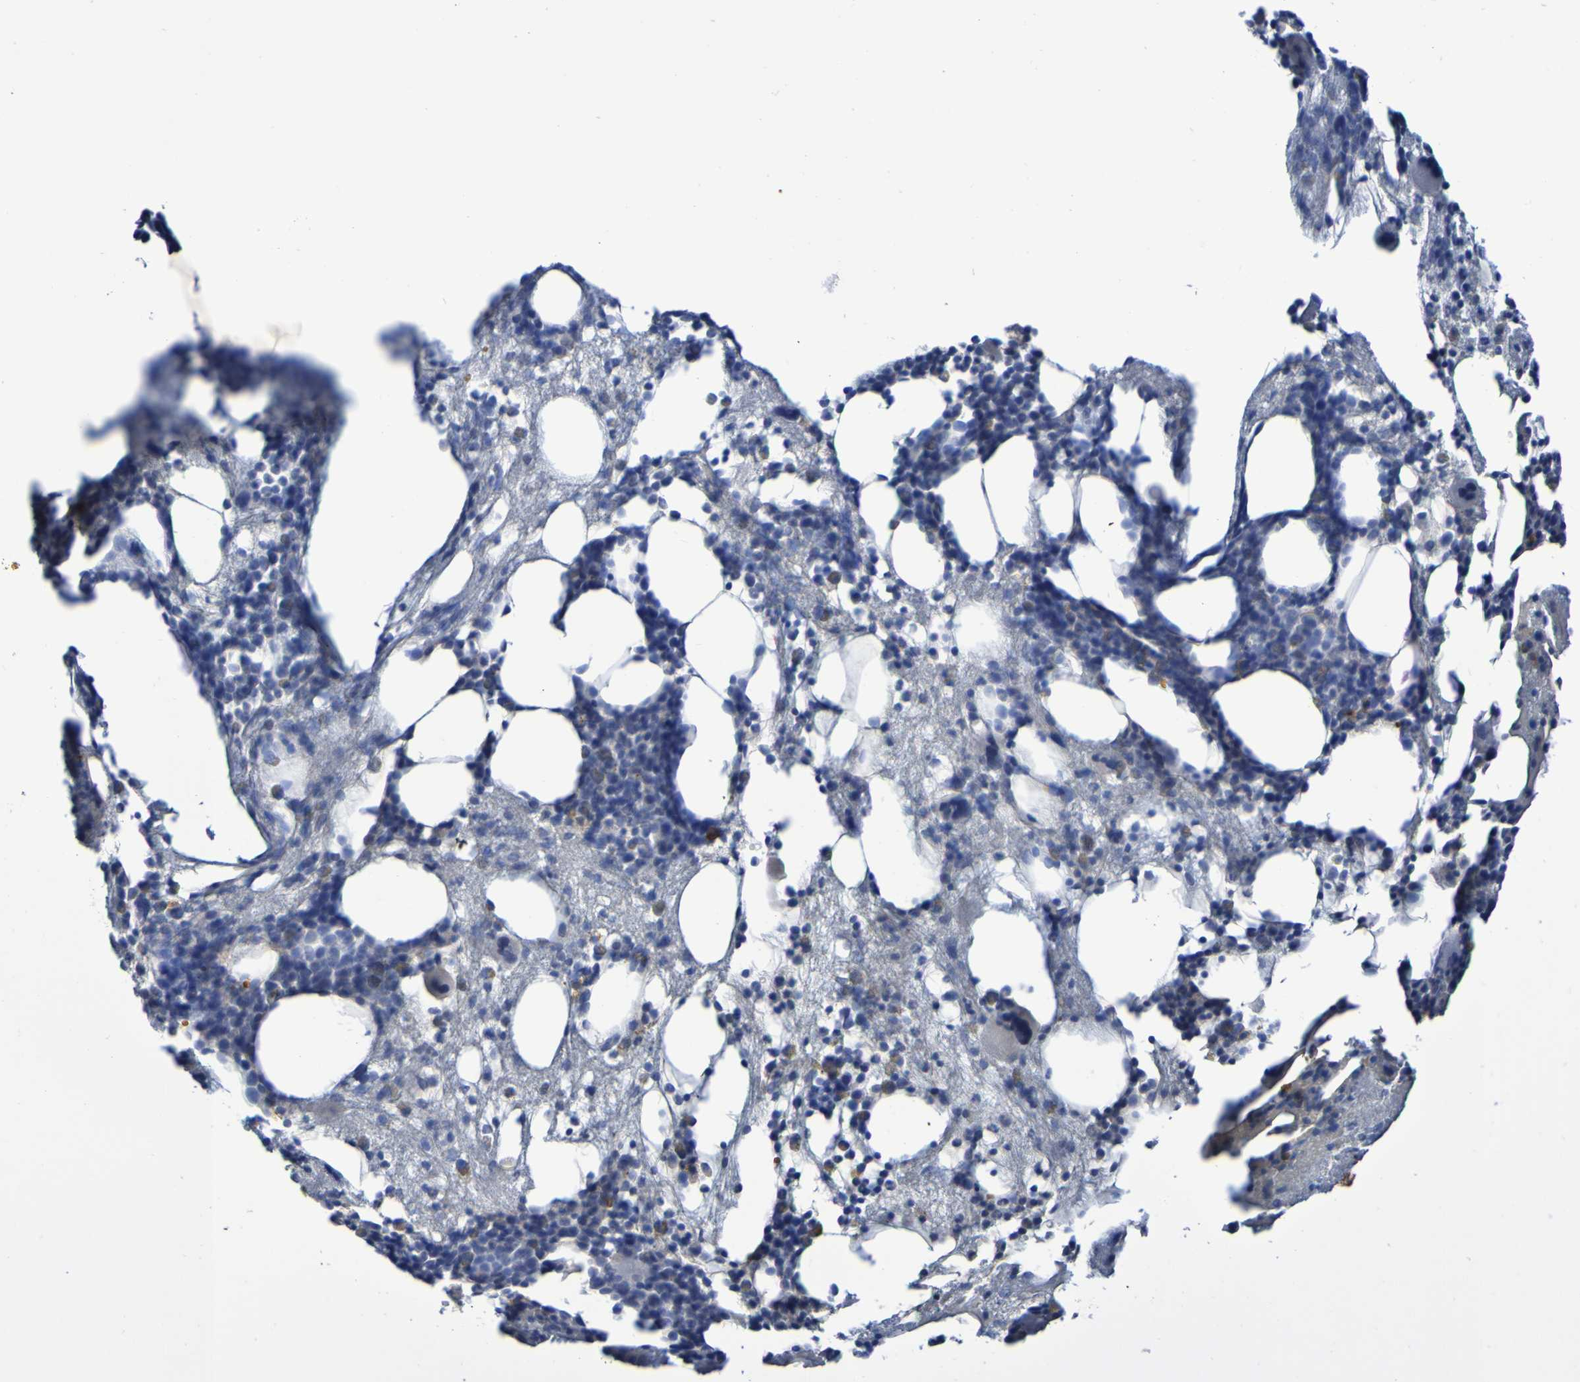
{"staining": {"intensity": "moderate", "quantity": "<25%", "location": "cytoplasmic/membranous"}, "tissue": "bone marrow", "cell_type": "Hematopoietic cells", "image_type": "normal", "snomed": [{"axis": "morphology", "description": "Normal tissue, NOS"}, {"axis": "morphology", "description": "Inflammation, NOS"}, {"axis": "topography", "description": "Bone marrow"}], "caption": "Immunohistochemical staining of normal bone marrow shows low levels of moderate cytoplasmic/membranous expression in approximately <25% of hematopoietic cells. (DAB IHC with brightfield microscopy, high magnification).", "gene": "SGCB", "patient": {"sex": "male", "age": 43}}